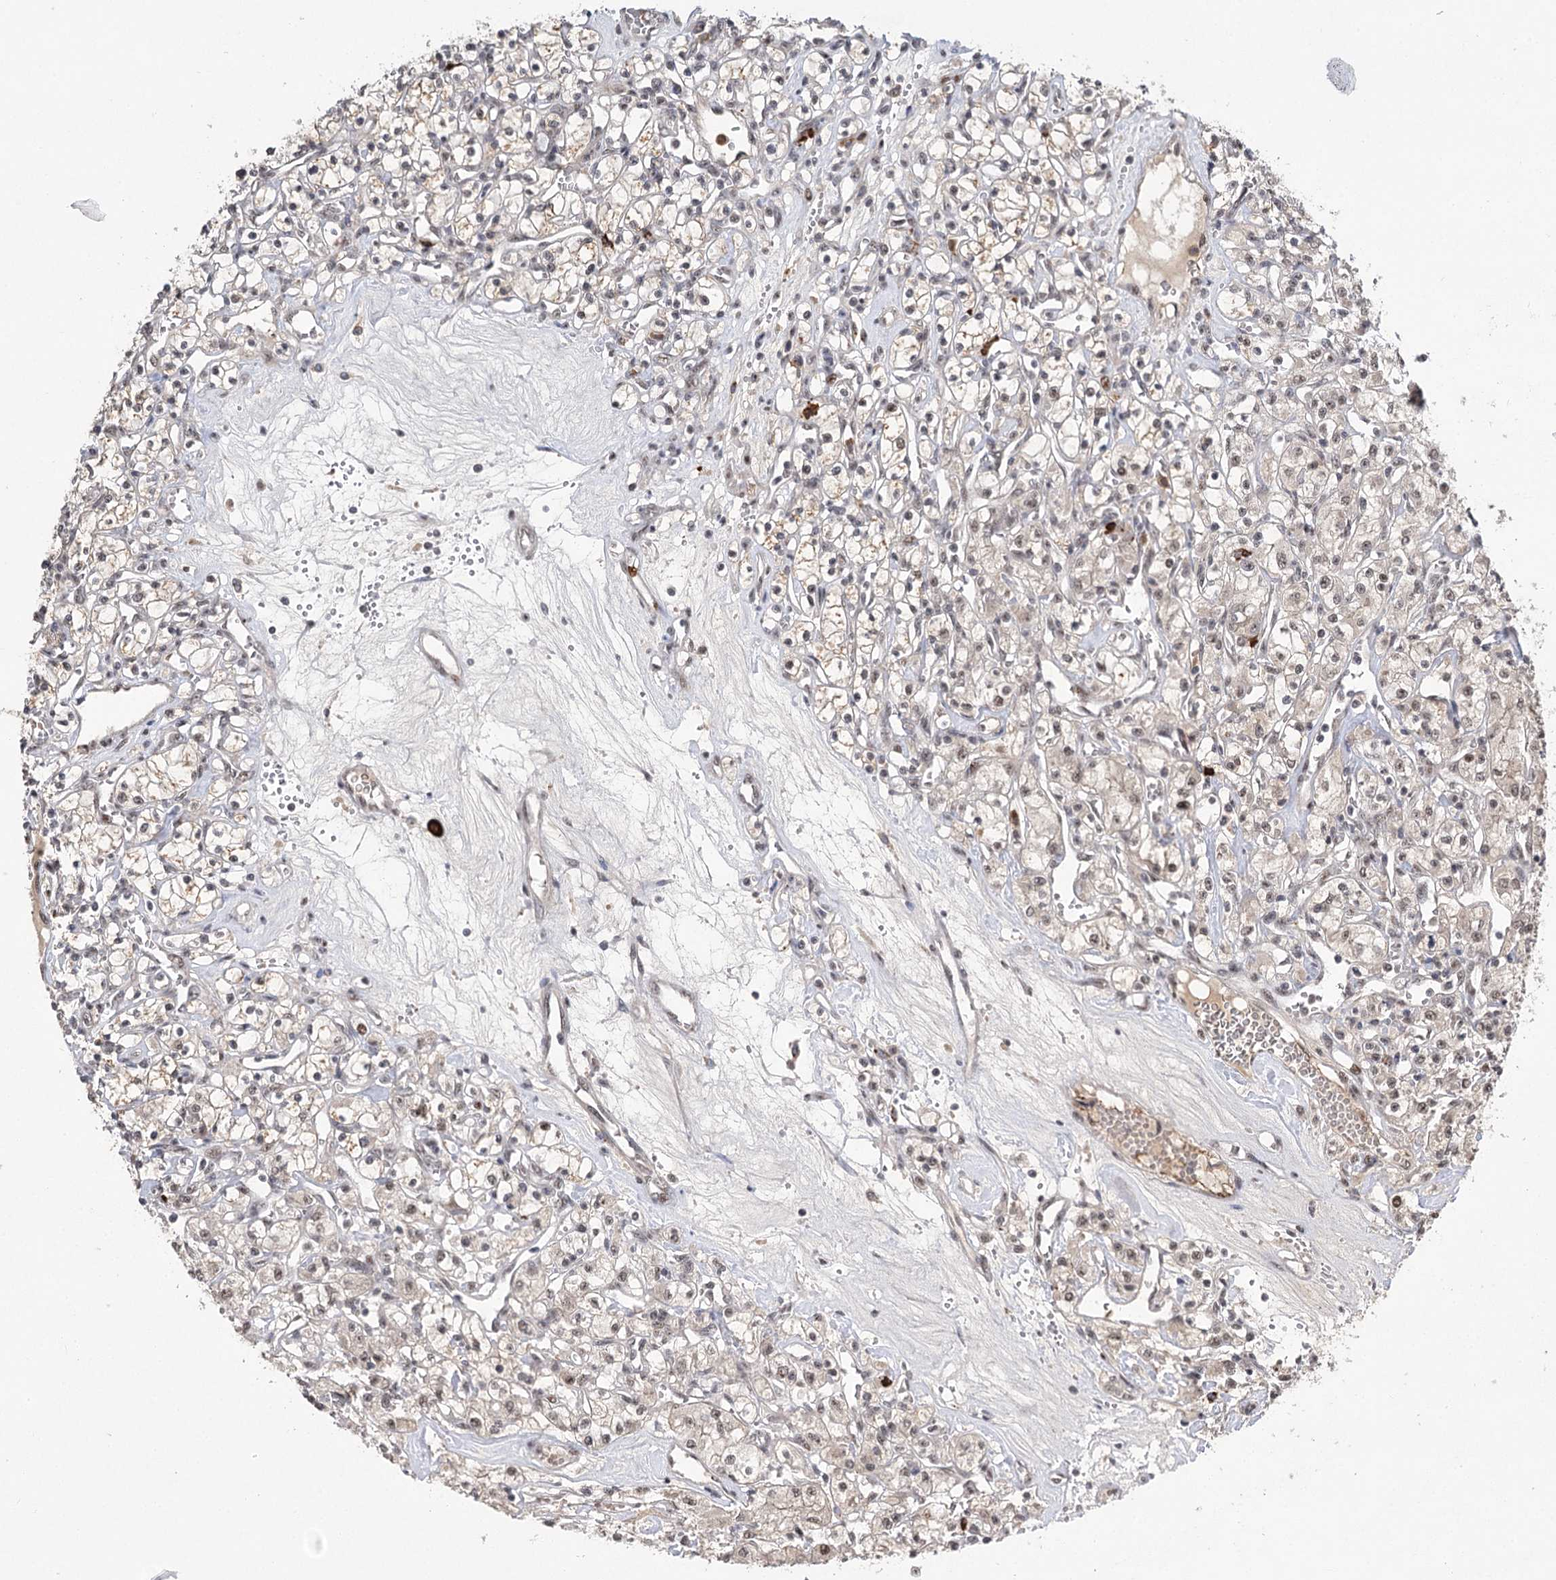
{"staining": {"intensity": "weak", "quantity": "<25%", "location": "nuclear"}, "tissue": "renal cancer", "cell_type": "Tumor cells", "image_type": "cancer", "snomed": [{"axis": "morphology", "description": "Adenocarcinoma, NOS"}, {"axis": "topography", "description": "Kidney"}], "caption": "An image of human adenocarcinoma (renal) is negative for staining in tumor cells.", "gene": "PYROXD1", "patient": {"sex": "female", "age": 59}}